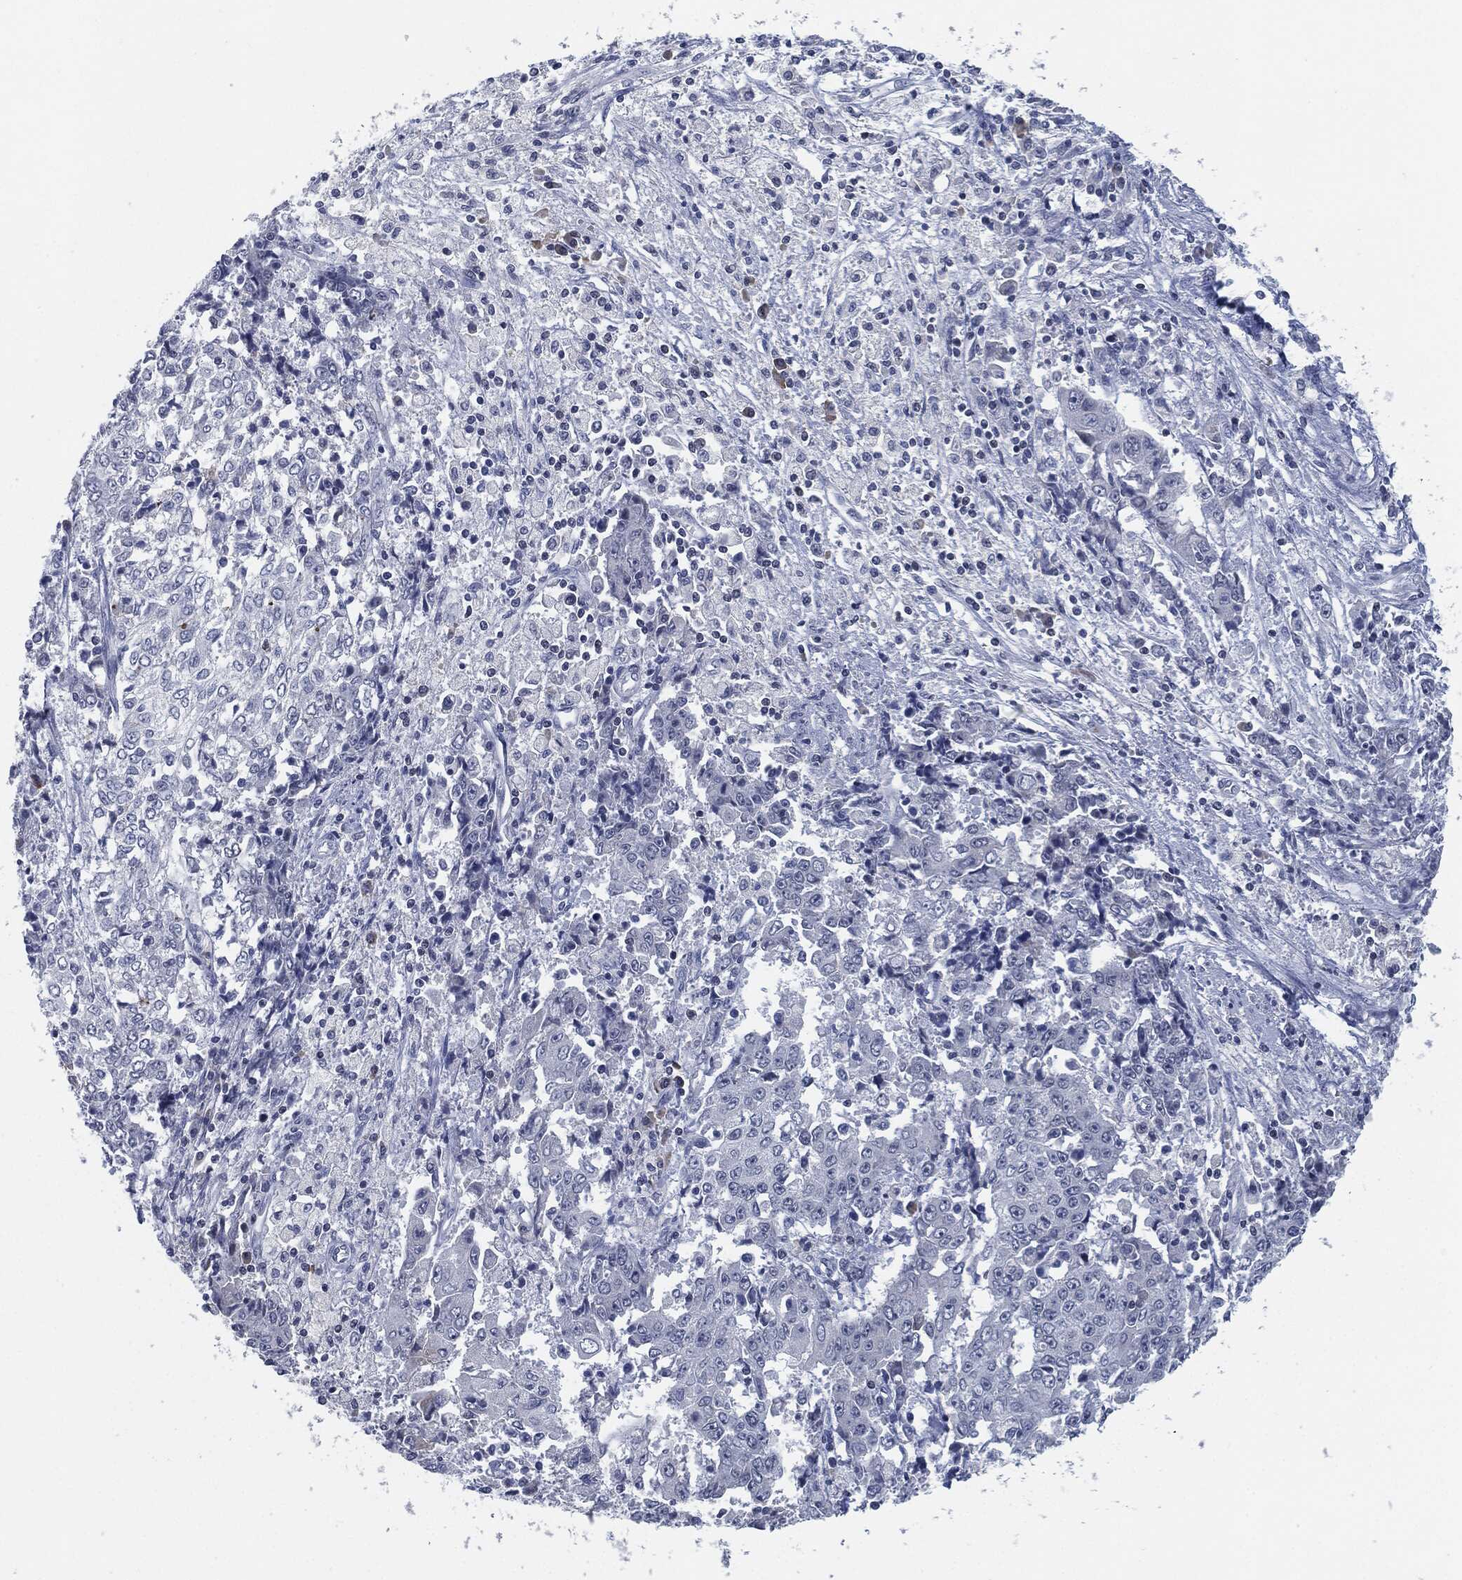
{"staining": {"intensity": "negative", "quantity": "none", "location": "none"}, "tissue": "ovarian cancer", "cell_type": "Tumor cells", "image_type": "cancer", "snomed": [{"axis": "morphology", "description": "Carcinoma, endometroid"}, {"axis": "topography", "description": "Ovary"}], "caption": "IHC micrograph of ovarian endometroid carcinoma stained for a protein (brown), which displays no expression in tumor cells. The staining was performed using DAB to visualize the protein expression in brown, while the nuclei were stained in blue with hematoxylin (Magnification: 20x).", "gene": "PROM1", "patient": {"sex": "female", "age": 42}}